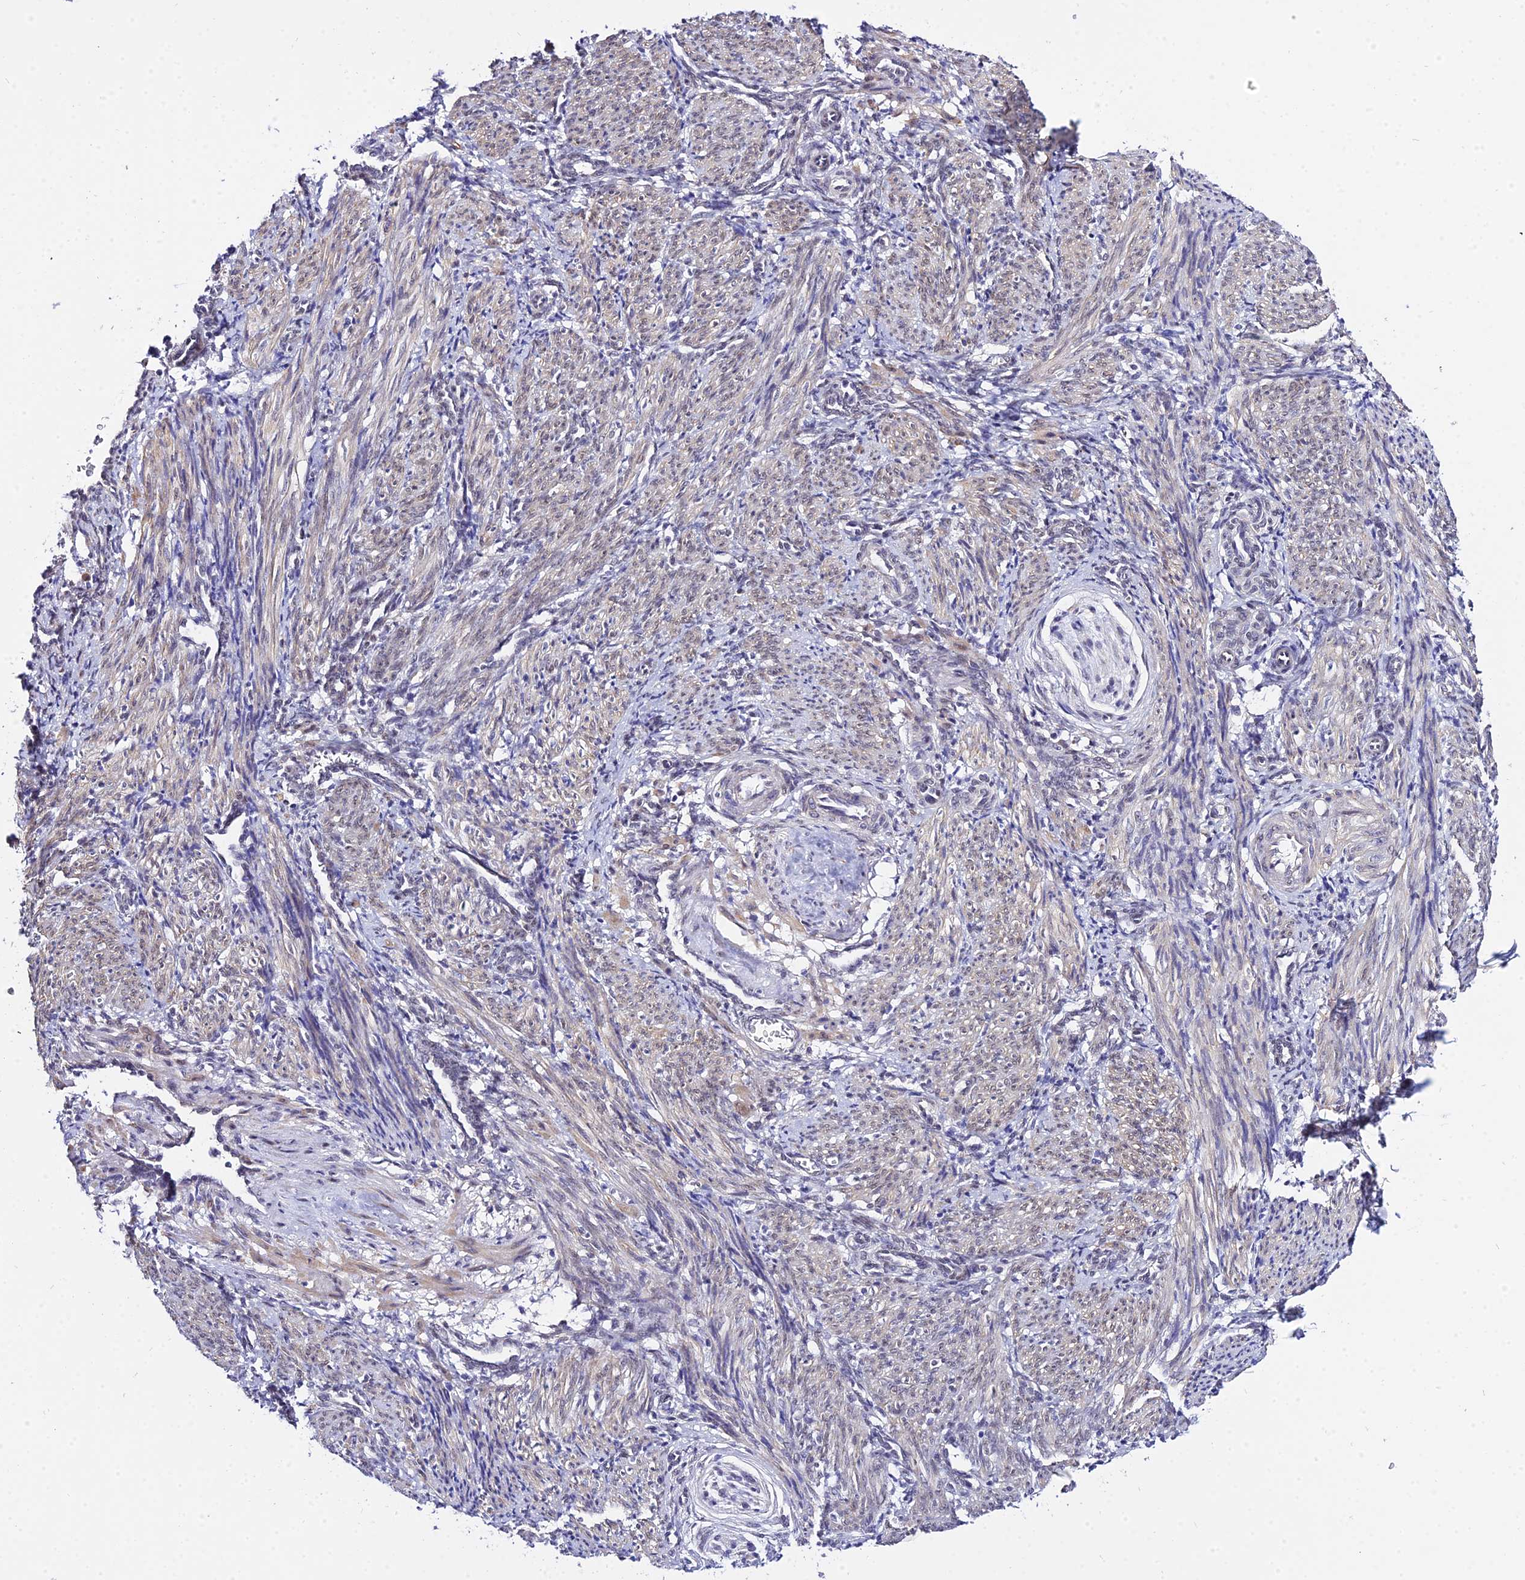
{"staining": {"intensity": "moderate", "quantity": "<25%", "location": "cytoplasmic/membranous"}, "tissue": "smooth muscle", "cell_type": "Smooth muscle cells", "image_type": "normal", "snomed": [{"axis": "morphology", "description": "Normal tissue, NOS"}, {"axis": "topography", "description": "Endometrium"}], "caption": "Immunohistochemistry (IHC) photomicrograph of benign smooth muscle: smooth muscle stained using IHC demonstrates low levels of moderate protein expression localized specifically in the cytoplasmic/membranous of smooth muscle cells, appearing as a cytoplasmic/membranous brown color.", "gene": "ZNF628", "patient": {"sex": "female", "age": 33}}